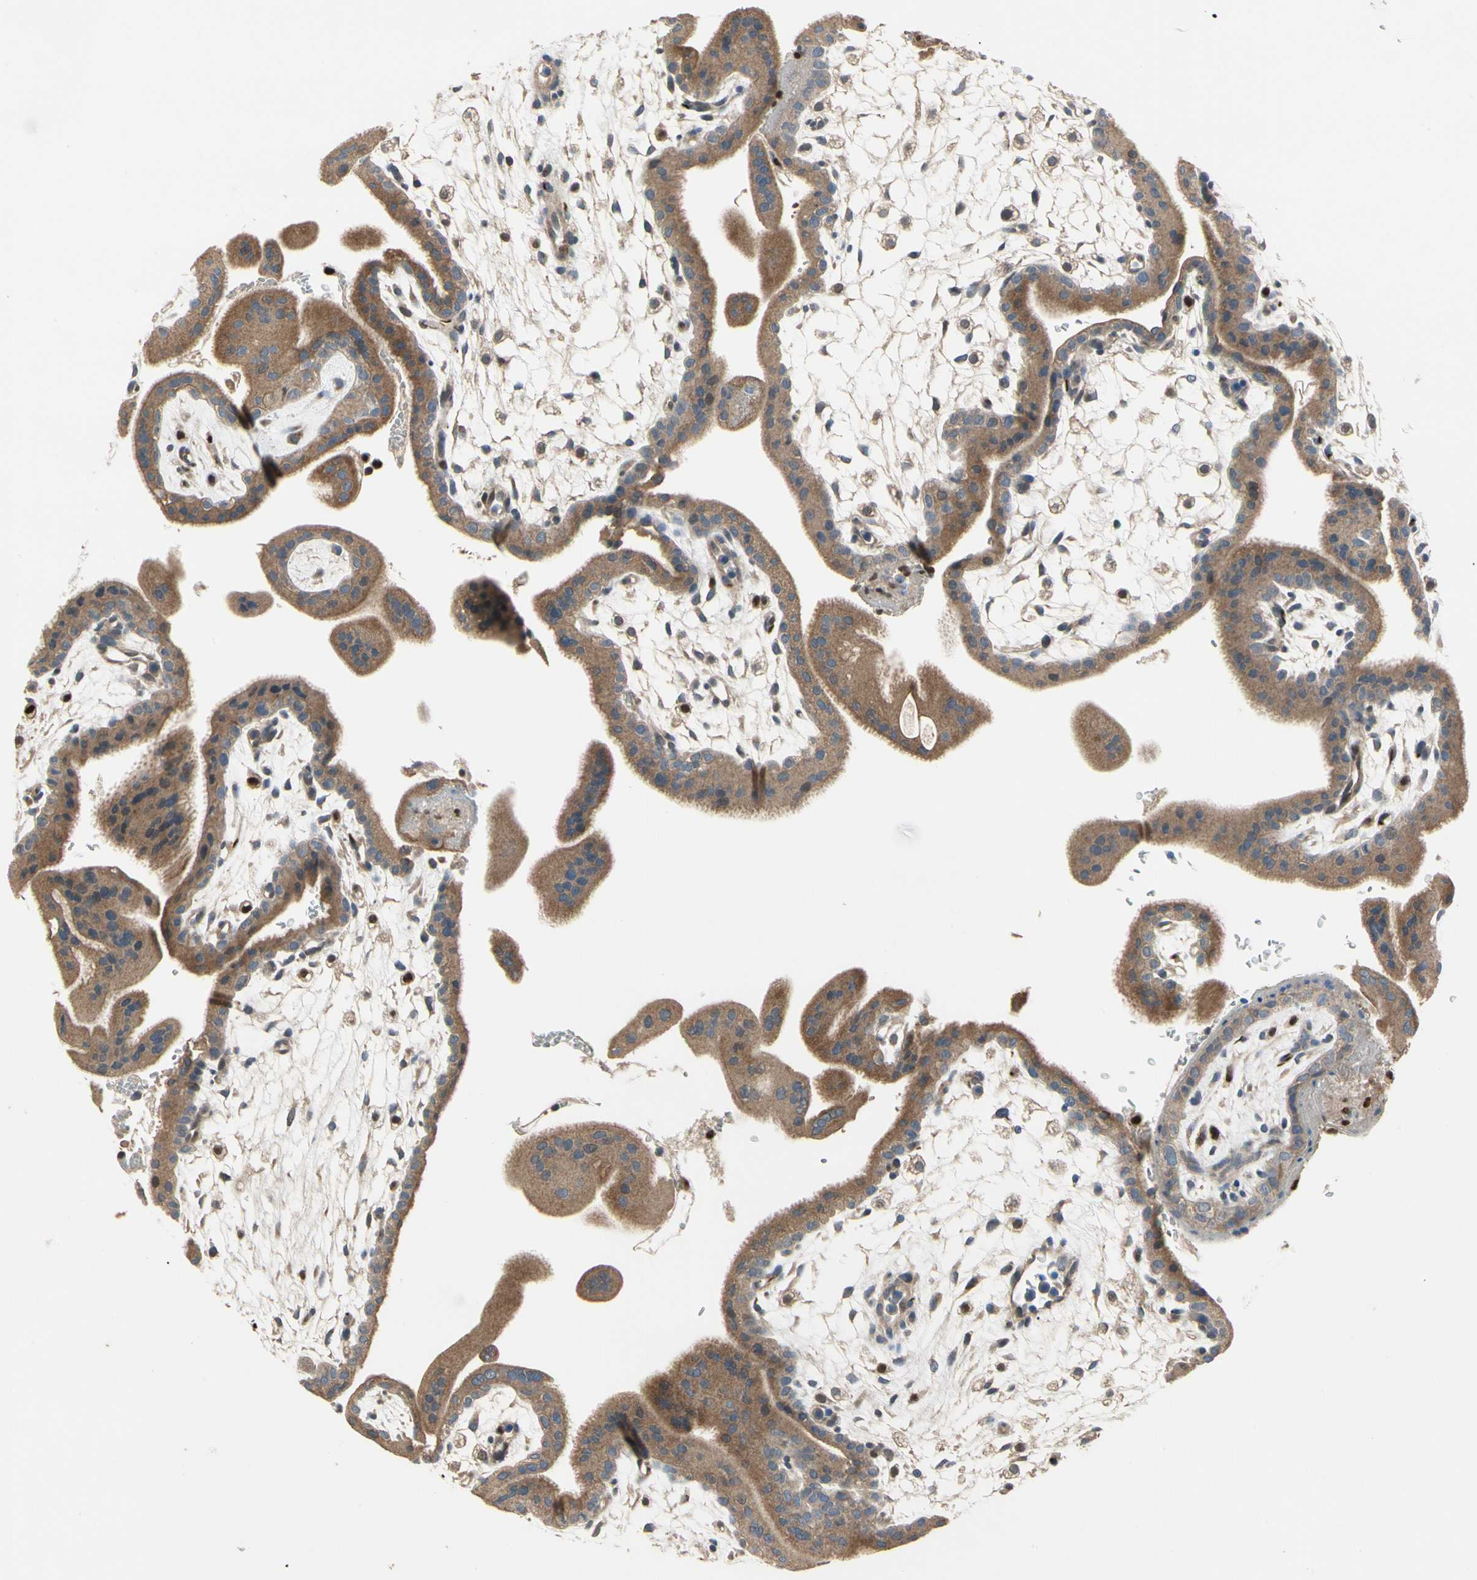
{"staining": {"intensity": "moderate", "quantity": ">75%", "location": "cytoplasmic/membranous"}, "tissue": "placenta", "cell_type": "Trophoblastic cells", "image_type": "normal", "snomed": [{"axis": "morphology", "description": "Normal tissue, NOS"}, {"axis": "topography", "description": "Placenta"}], "caption": "Immunohistochemical staining of unremarkable human placenta displays medium levels of moderate cytoplasmic/membranous staining in about >75% of trophoblastic cells. Nuclei are stained in blue.", "gene": "CGREF1", "patient": {"sex": "female", "age": 35}}